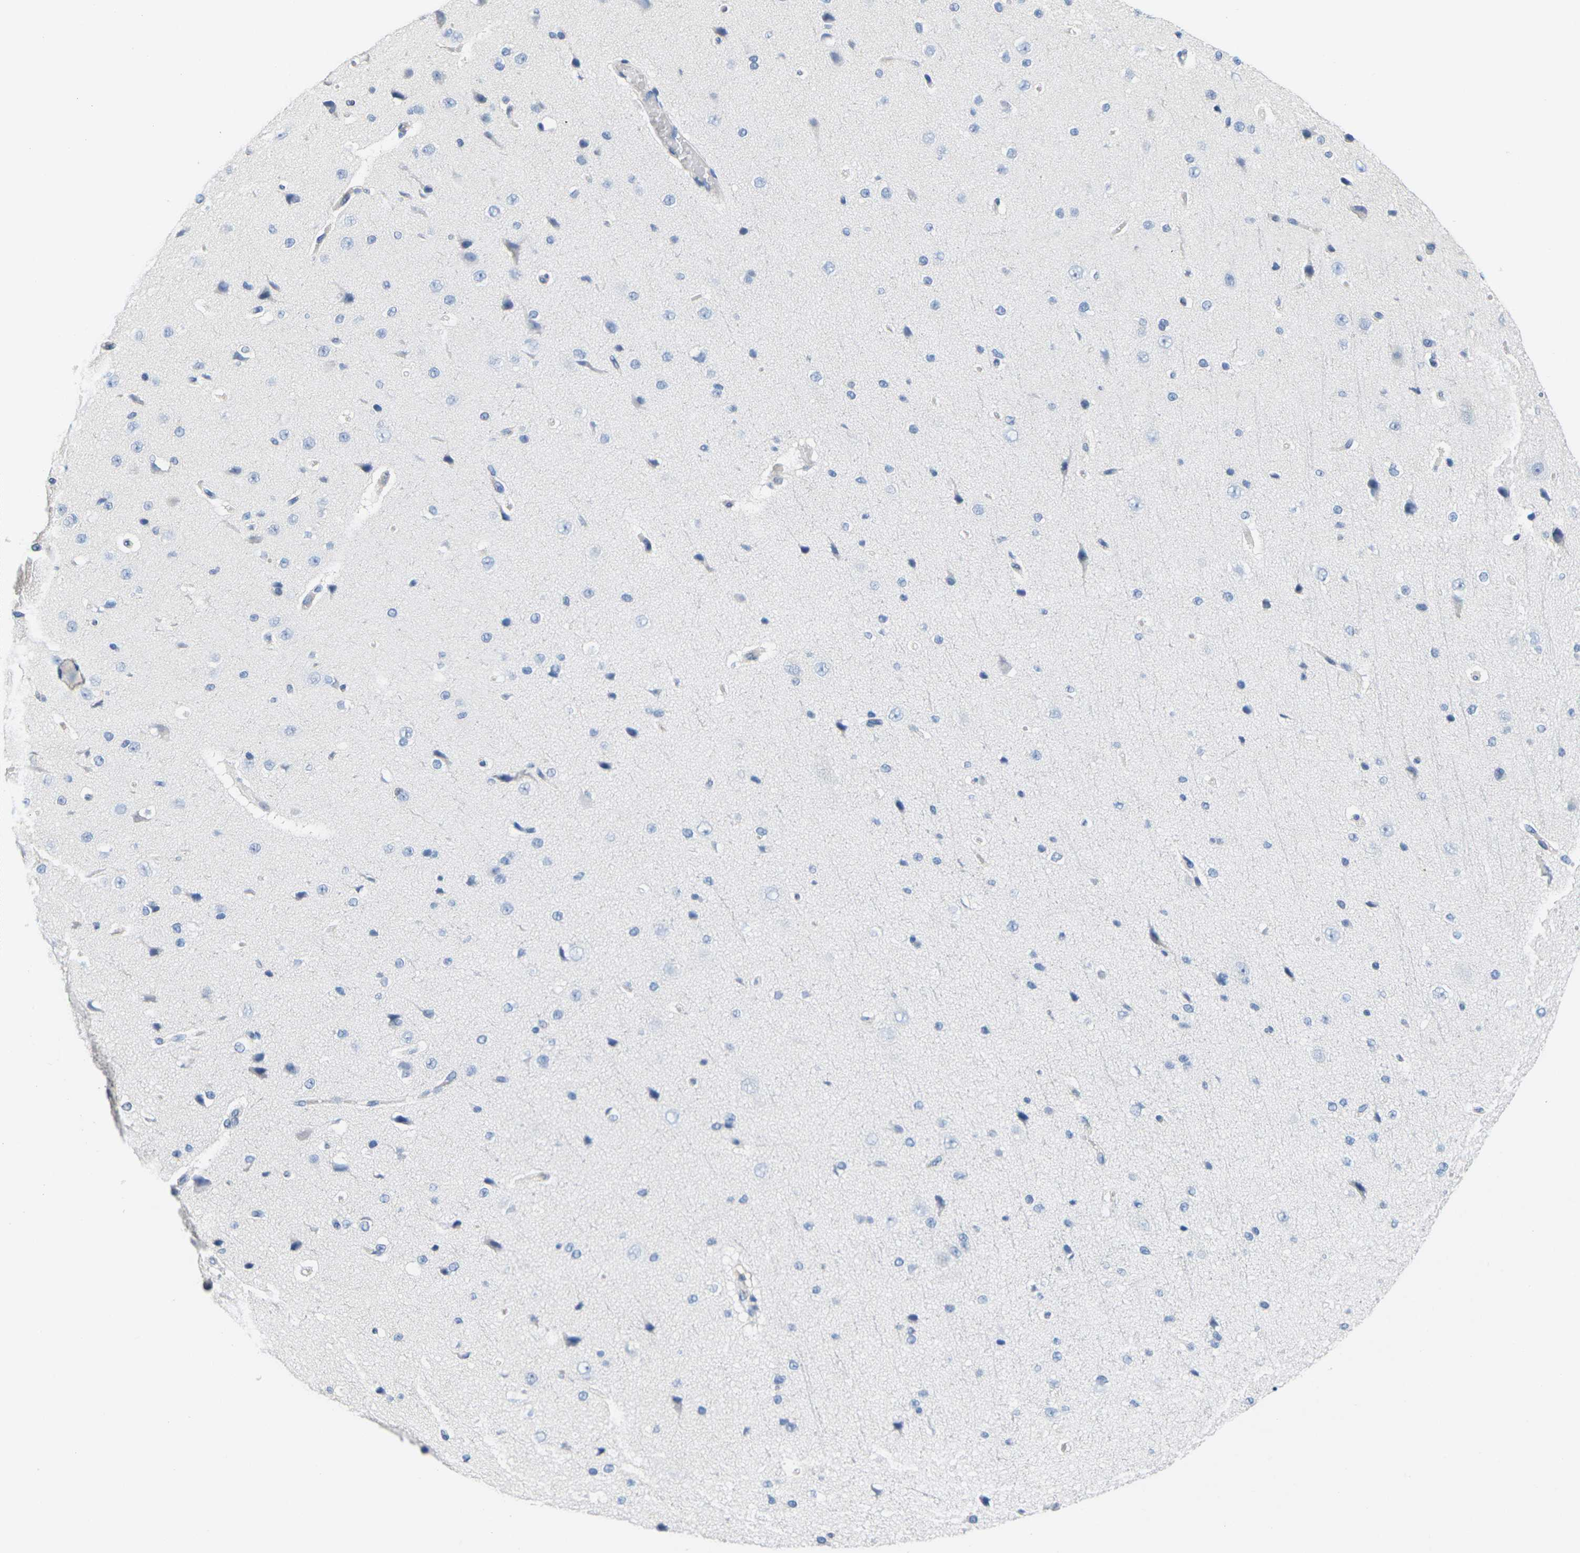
{"staining": {"intensity": "negative", "quantity": "none", "location": "none"}, "tissue": "cerebral cortex", "cell_type": "Endothelial cells", "image_type": "normal", "snomed": [{"axis": "morphology", "description": "Normal tissue, NOS"}, {"axis": "morphology", "description": "Developmental malformation"}, {"axis": "topography", "description": "Cerebral cortex"}], "caption": "Endothelial cells are negative for brown protein staining in normal cerebral cortex. (Immunohistochemistry, brightfield microscopy, high magnification).", "gene": "CDK2", "patient": {"sex": "female", "age": 30}}